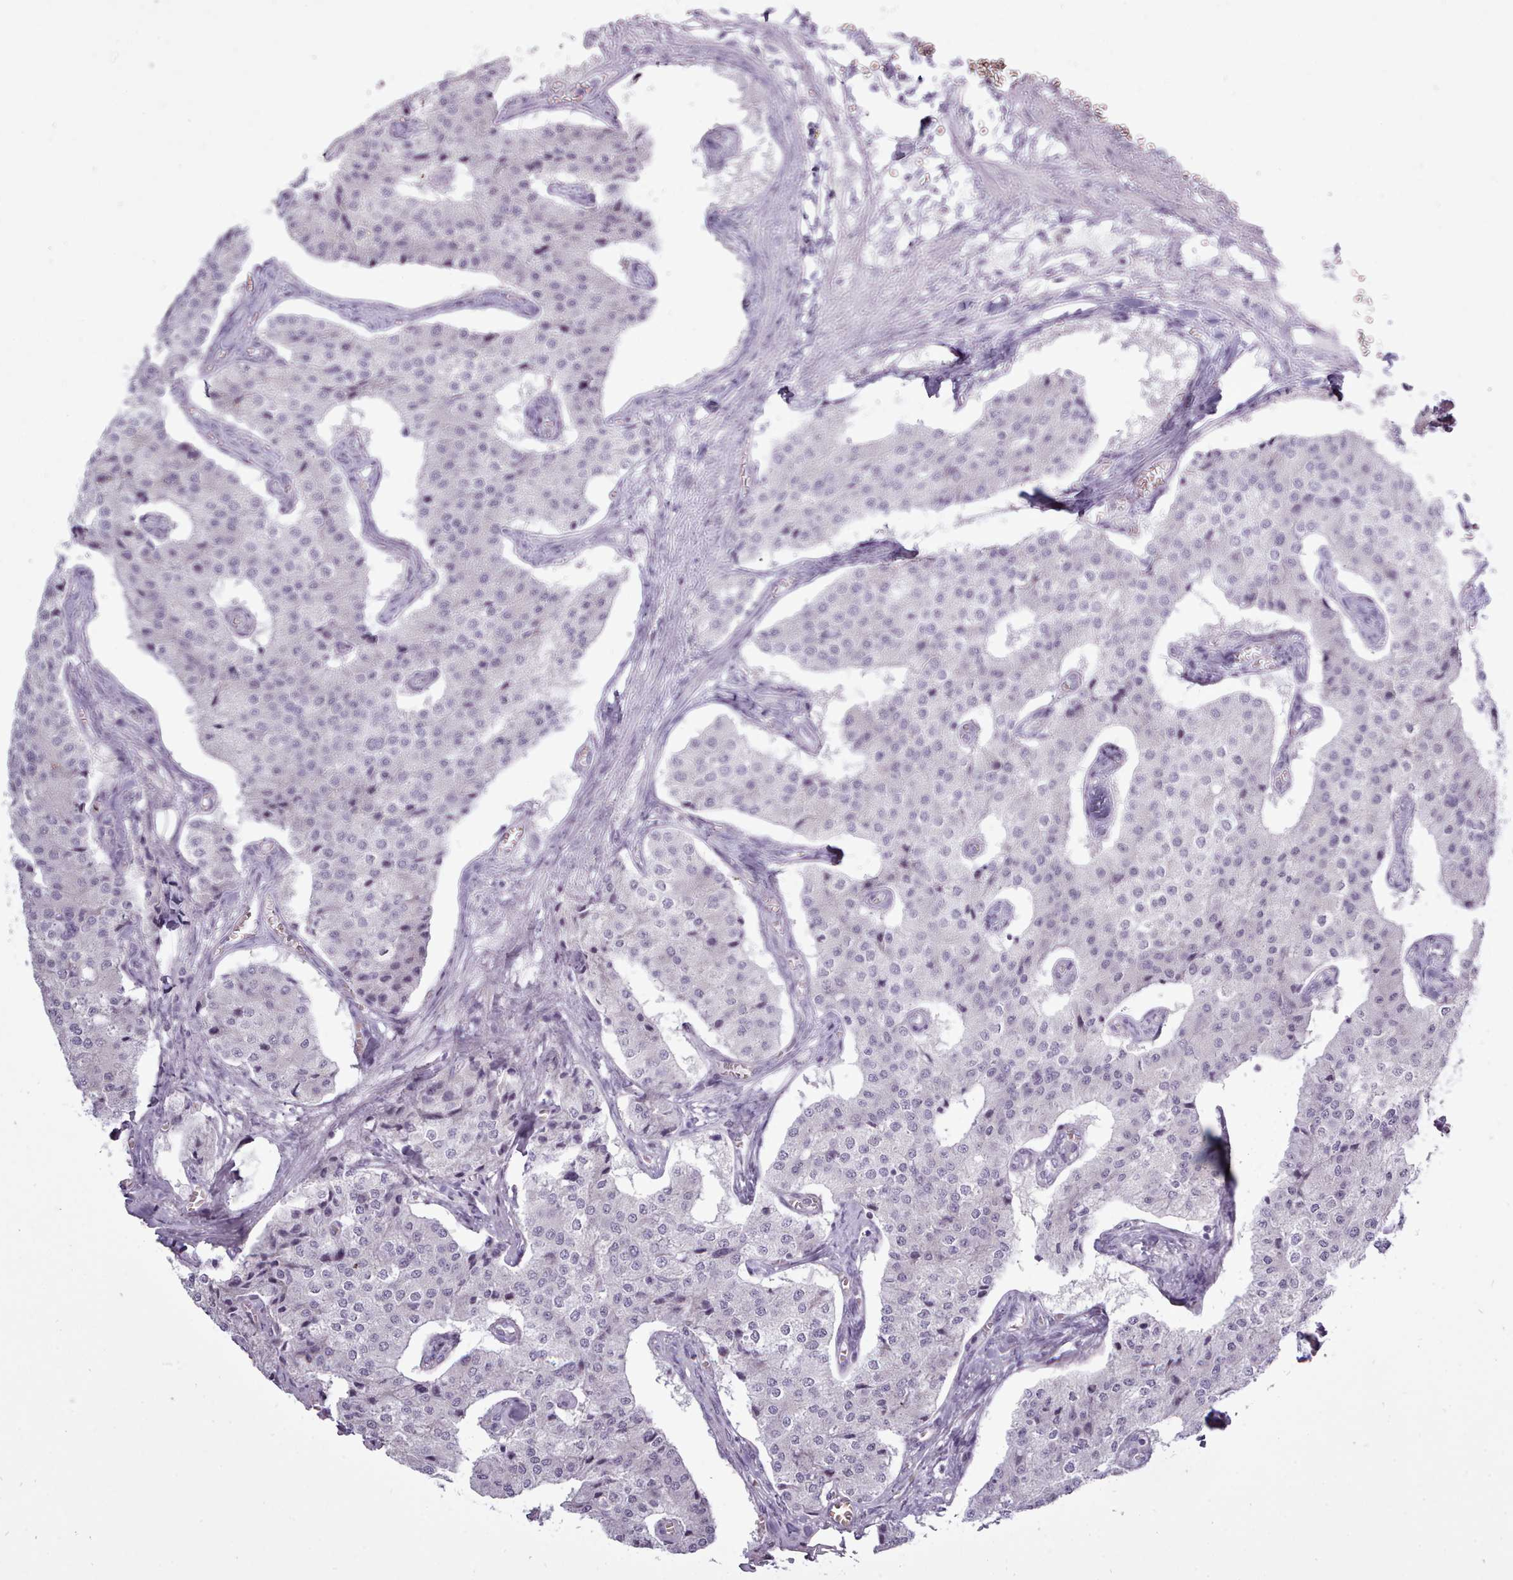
{"staining": {"intensity": "negative", "quantity": "none", "location": "none"}, "tissue": "carcinoid", "cell_type": "Tumor cells", "image_type": "cancer", "snomed": [{"axis": "morphology", "description": "Carcinoid, malignant, NOS"}, {"axis": "topography", "description": "Colon"}], "caption": "There is no significant expression in tumor cells of carcinoid. (DAB (3,3'-diaminobenzidine) immunohistochemistry (IHC) with hematoxylin counter stain).", "gene": "BDKRB2", "patient": {"sex": "female", "age": 52}}